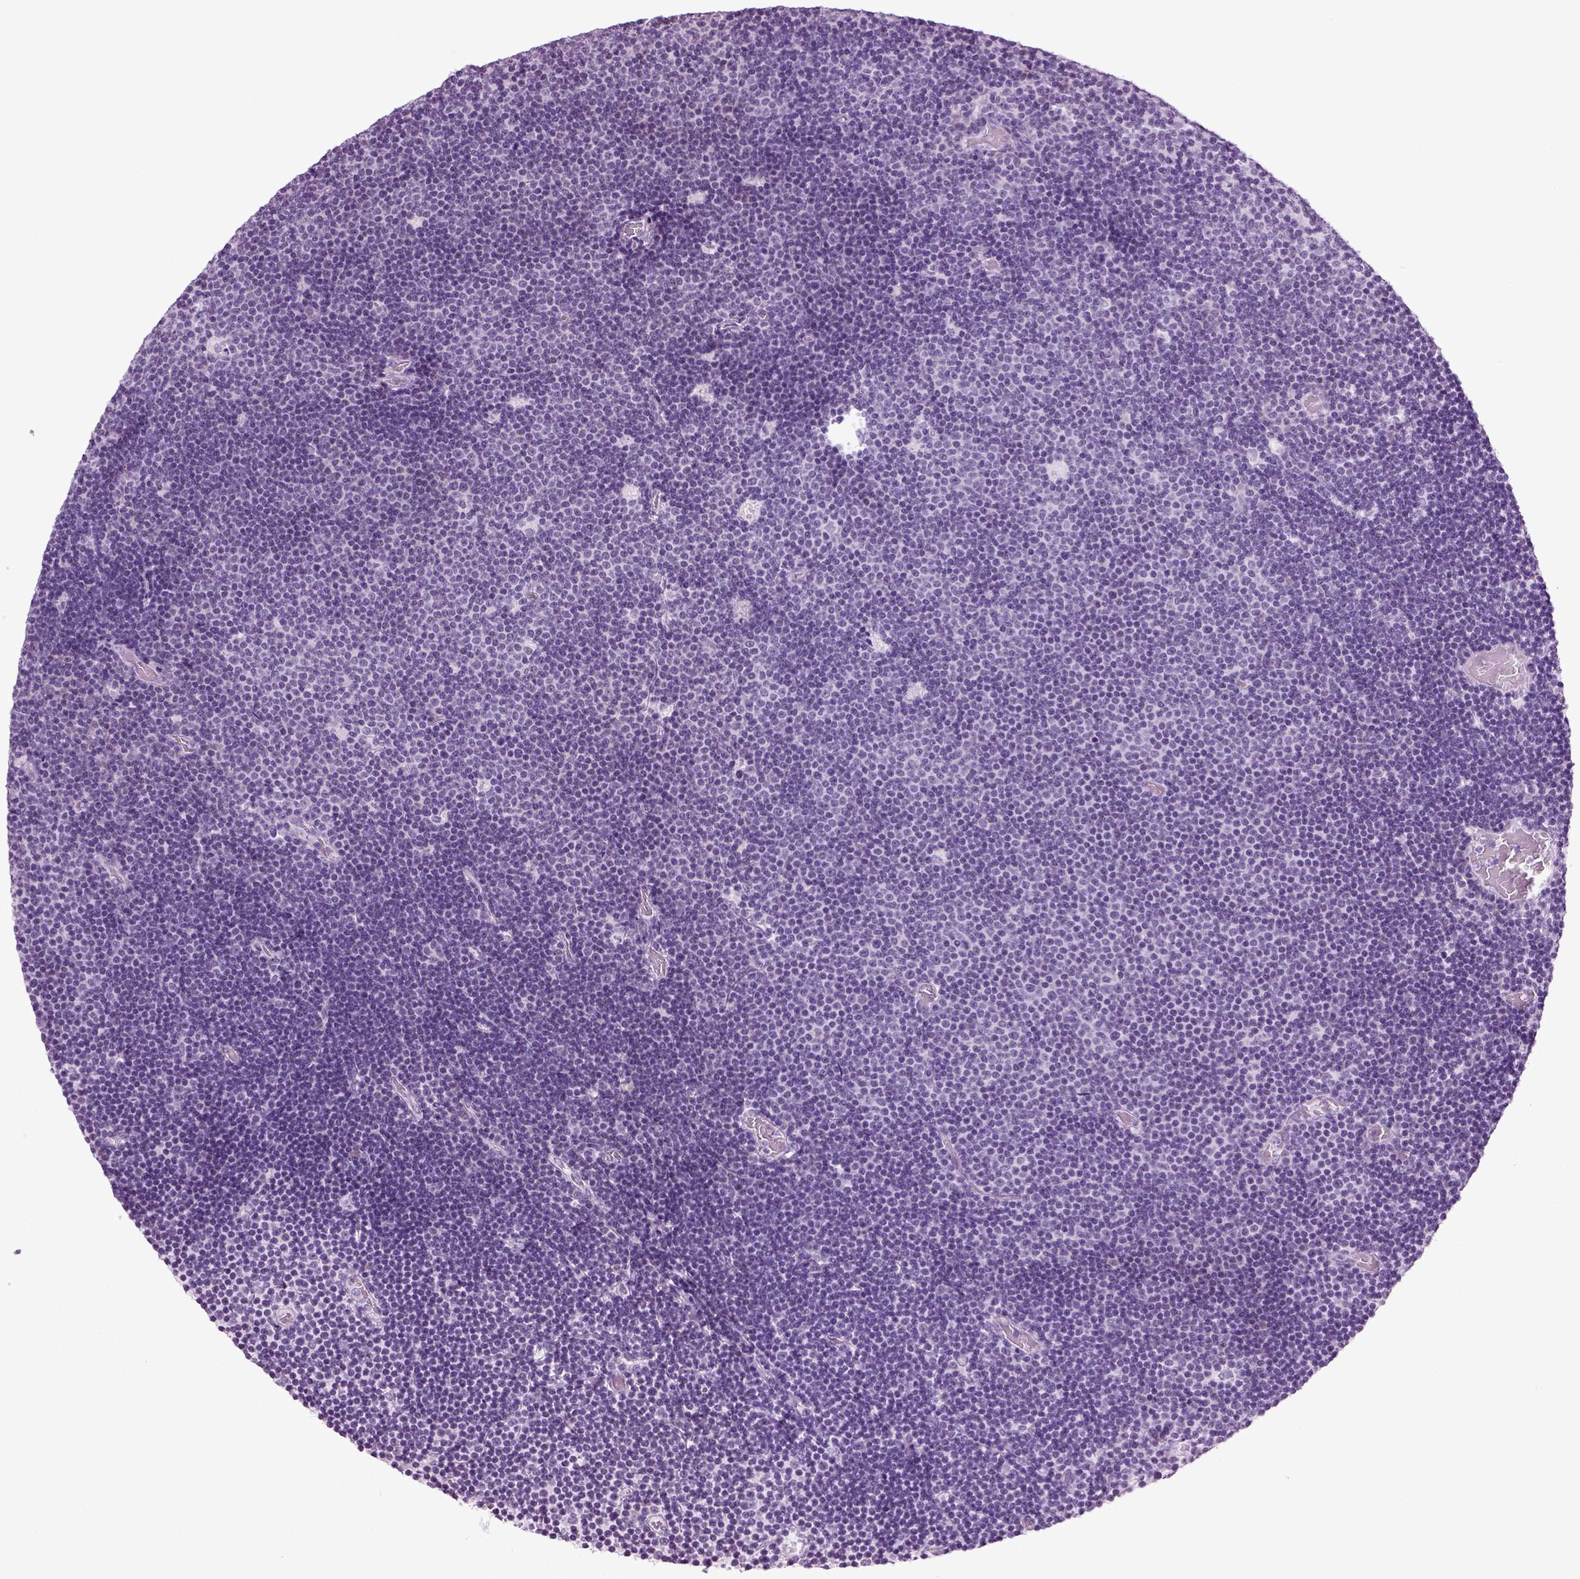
{"staining": {"intensity": "negative", "quantity": "none", "location": "none"}, "tissue": "lymphoma", "cell_type": "Tumor cells", "image_type": "cancer", "snomed": [{"axis": "morphology", "description": "Malignant lymphoma, non-Hodgkin's type, Low grade"}, {"axis": "topography", "description": "Brain"}], "caption": "An IHC photomicrograph of lymphoma is shown. There is no staining in tumor cells of lymphoma.", "gene": "SLC26A8", "patient": {"sex": "female", "age": 66}}